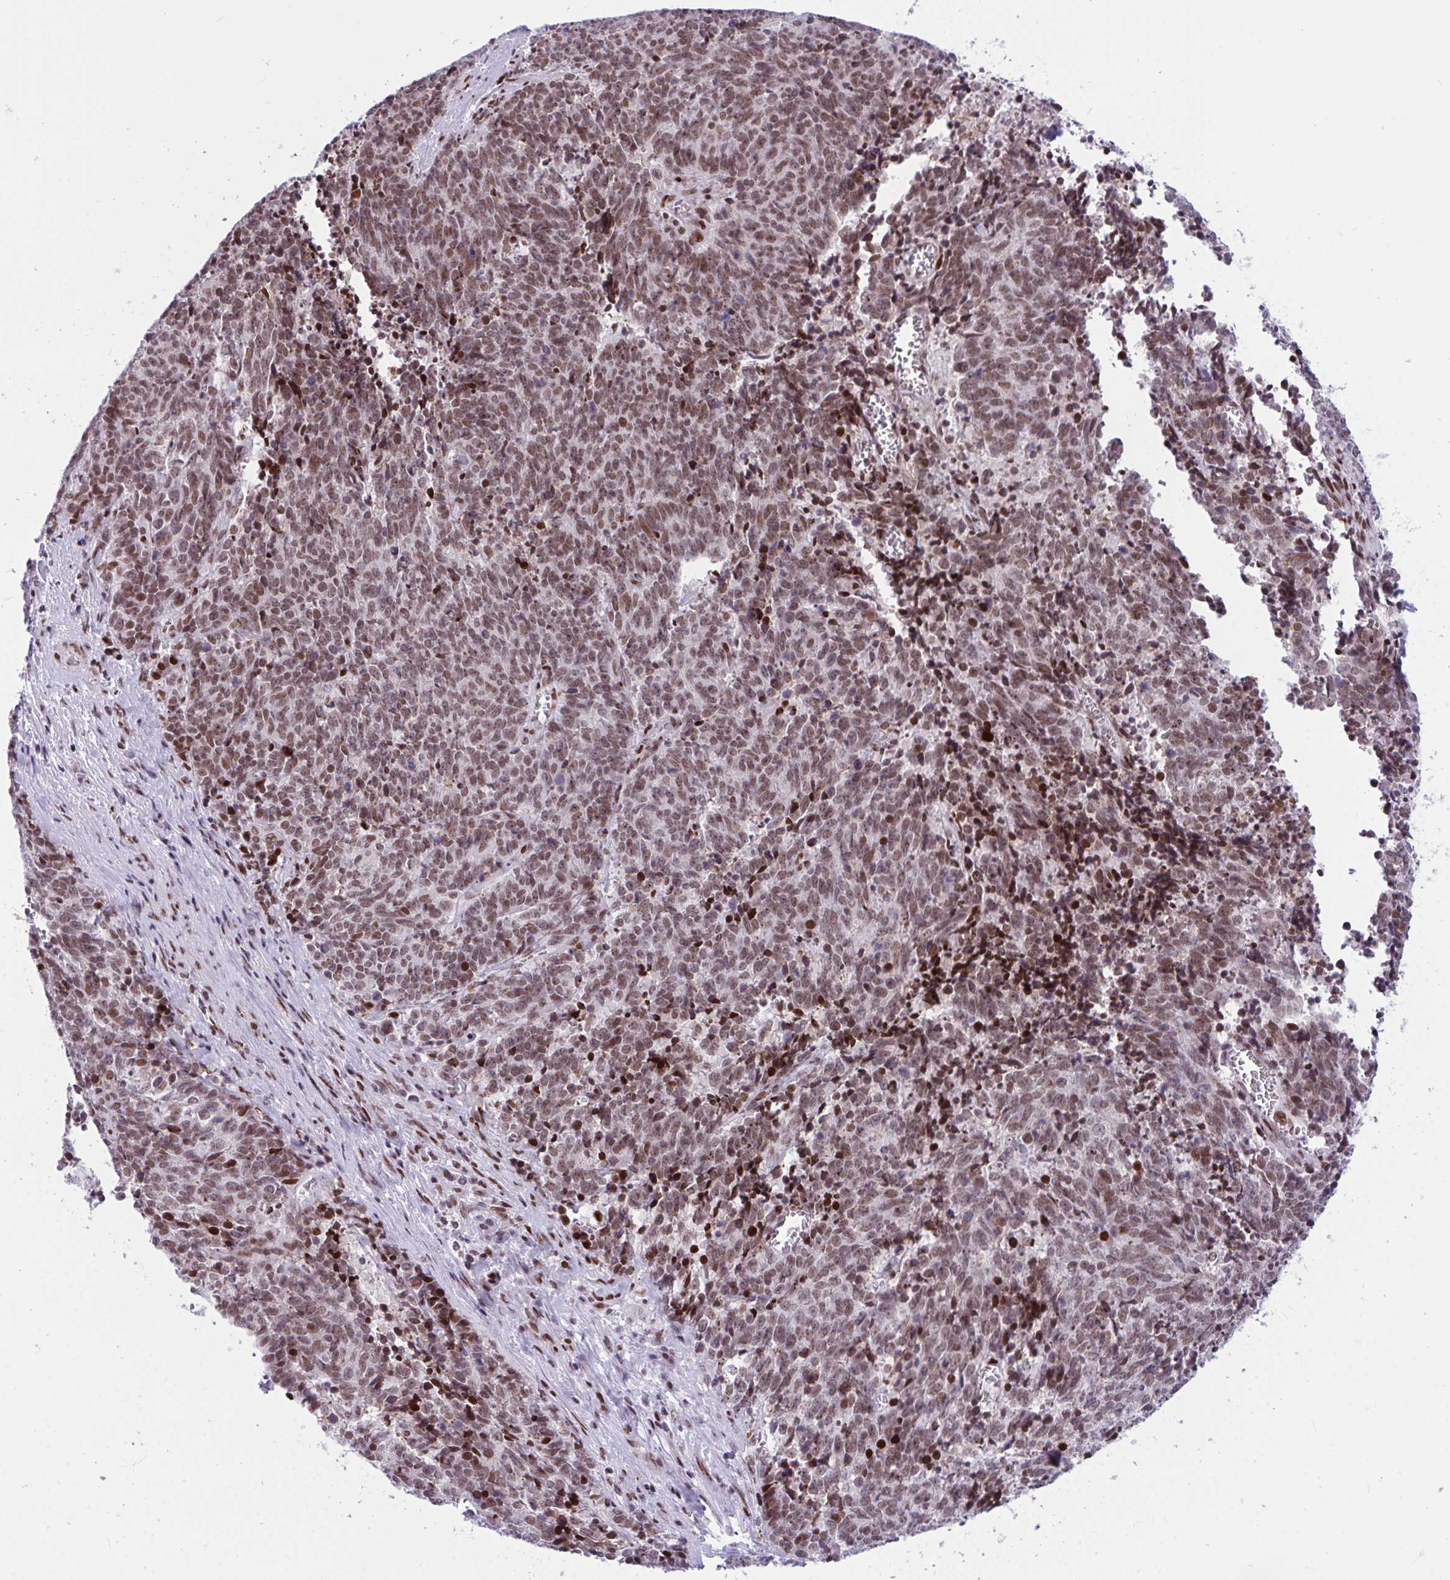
{"staining": {"intensity": "moderate", "quantity": ">75%", "location": "nuclear"}, "tissue": "cervical cancer", "cell_type": "Tumor cells", "image_type": "cancer", "snomed": [{"axis": "morphology", "description": "Squamous cell carcinoma, NOS"}, {"axis": "topography", "description": "Cervix"}], "caption": "Cervical cancer stained for a protein (brown) reveals moderate nuclear positive positivity in about >75% of tumor cells.", "gene": "ZFHX3", "patient": {"sex": "female", "age": 29}}